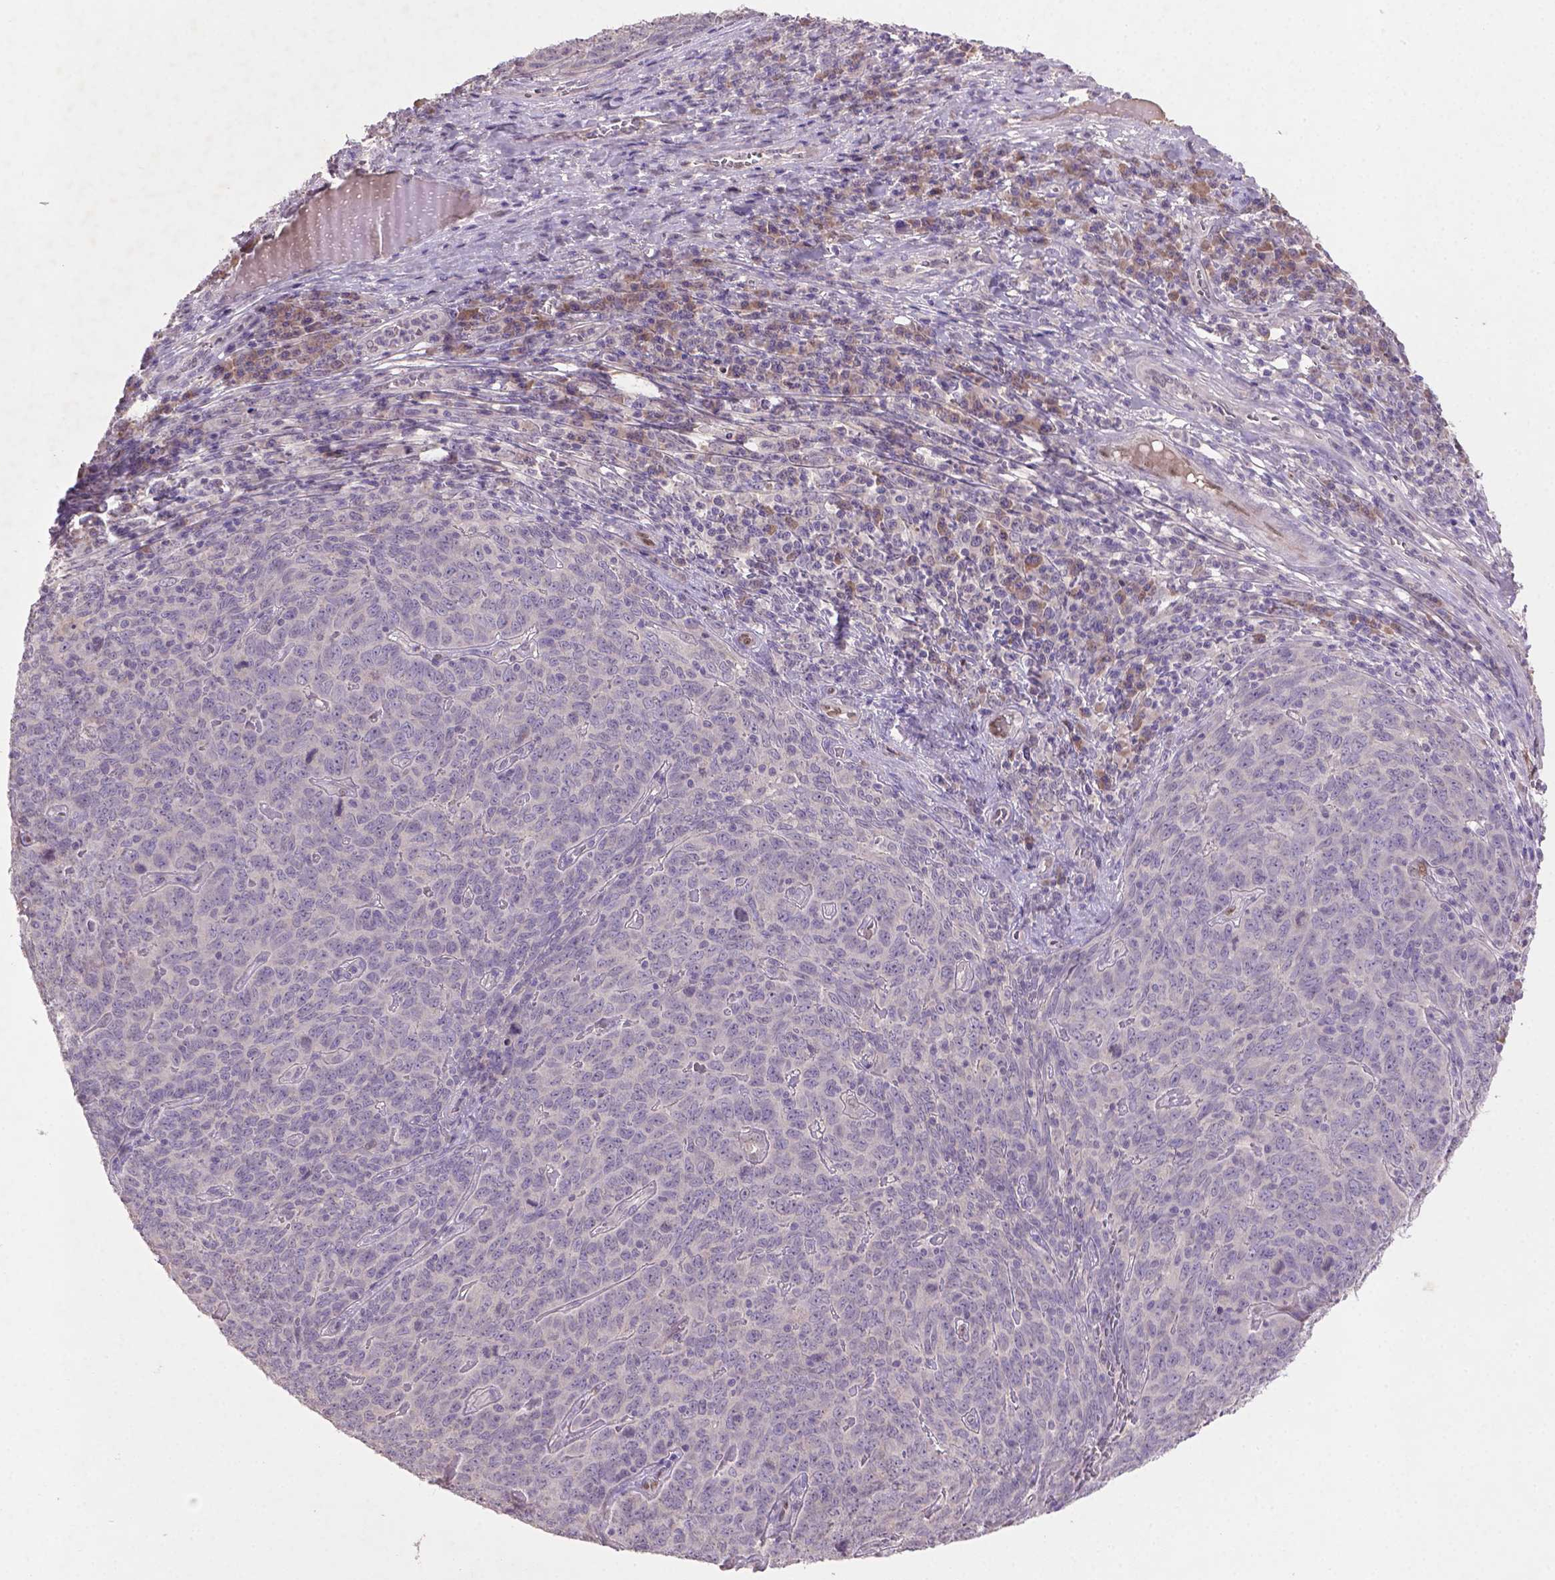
{"staining": {"intensity": "negative", "quantity": "none", "location": "none"}, "tissue": "skin cancer", "cell_type": "Tumor cells", "image_type": "cancer", "snomed": [{"axis": "morphology", "description": "Squamous cell carcinoma, NOS"}, {"axis": "topography", "description": "Skin"}, {"axis": "topography", "description": "Anal"}], "caption": "High power microscopy micrograph of an IHC histopathology image of squamous cell carcinoma (skin), revealing no significant positivity in tumor cells.", "gene": "SOX17", "patient": {"sex": "female", "age": 51}}